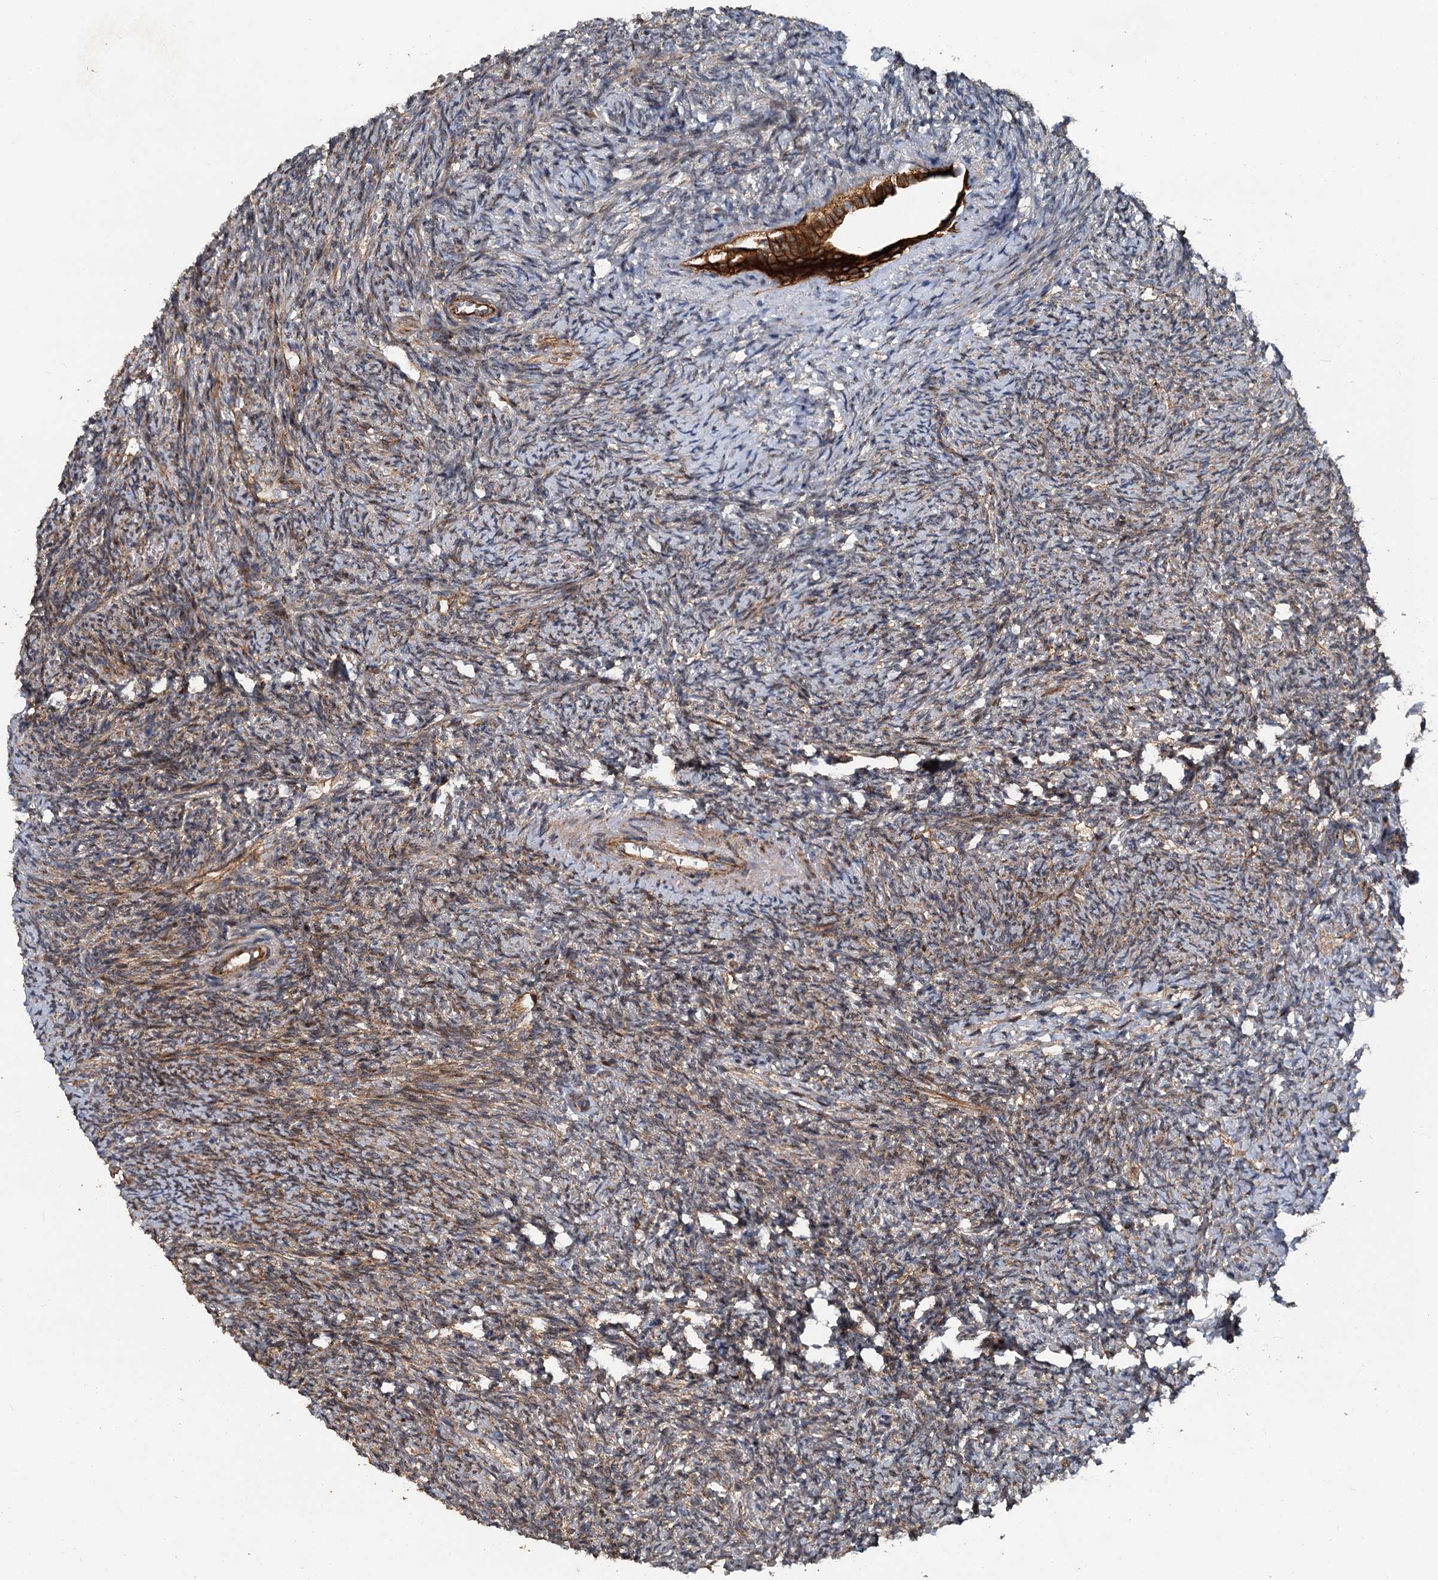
{"staining": {"intensity": "moderate", "quantity": "25%-75%", "location": "cytoplasmic/membranous"}, "tissue": "ovary", "cell_type": "Ovarian stroma cells", "image_type": "normal", "snomed": [{"axis": "morphology", "description": "Normal tissue, NOS"}, {"axis": "topography", "description": "Ovary"}], "caption": "Brown immunohistochemical staining in benign human ovary shows moderate cytoplasmic/membranous staining in approximately 25%-75% of ovarian stroma cells. The staining is performed using DAB brown chromogen to label protein expression. The nuclei are counter-stained blue using hematoxylin.", "gene": "LRRK2", "patient": {"sex": "female", "age": 41}}